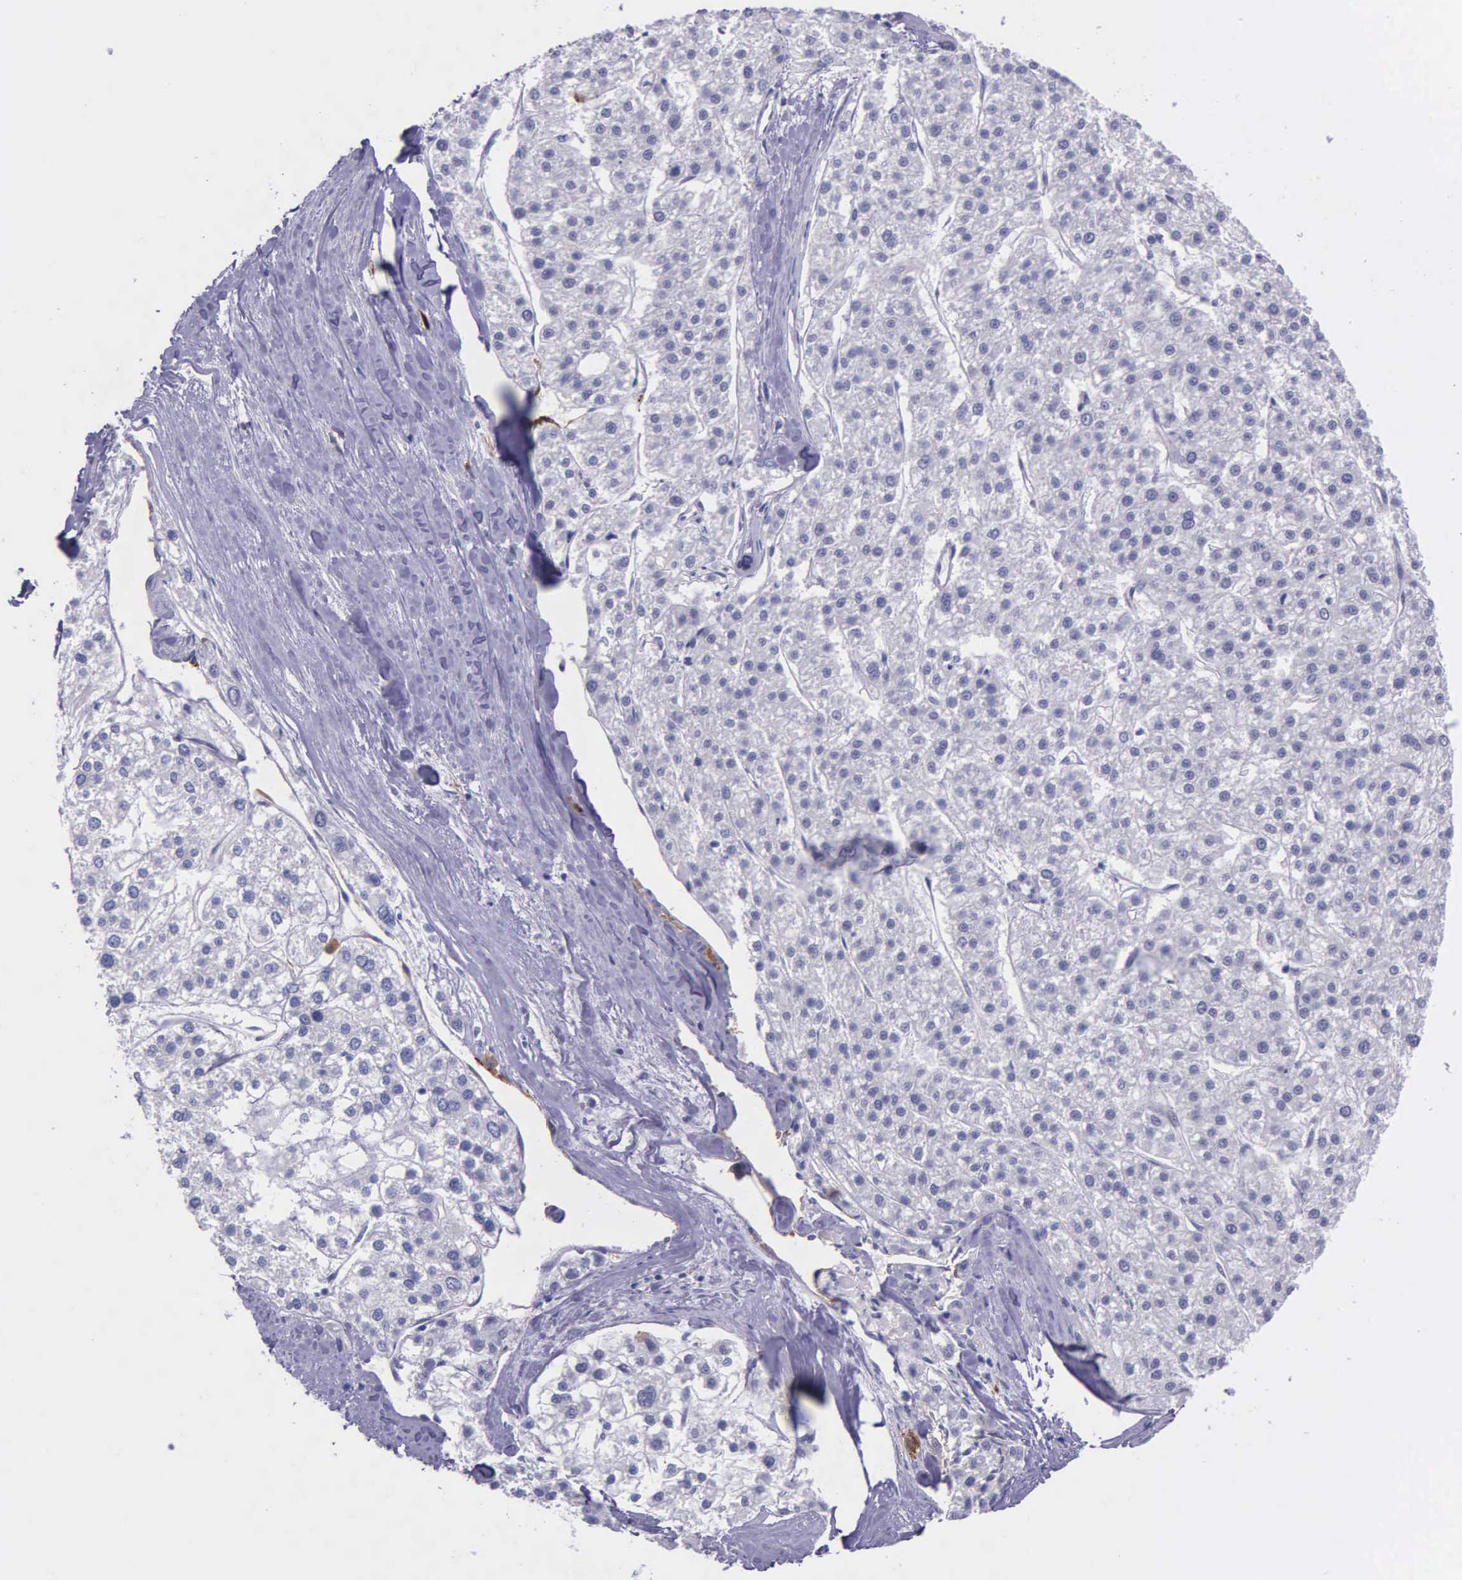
{"staining": {"intensity": "negative", "quantity": "none", "location": "none"}, "tissue": "liver cancer", "cell_type": "Tumor cells", "image_type": "cancer", "snomed": [{"axis": "morphology", "description": "Carcinoma, Hepatocellular, NOS"}, {"axis": "topography", "description": "Liver"}], "caption": "Human liver cancer (hepatocellular carcinoma) stained for a protein using immunohistochemistry shows no expression in tumor cells.", "gene": "AHNAK2", "patient": {"sex": "female", "age": 85}}